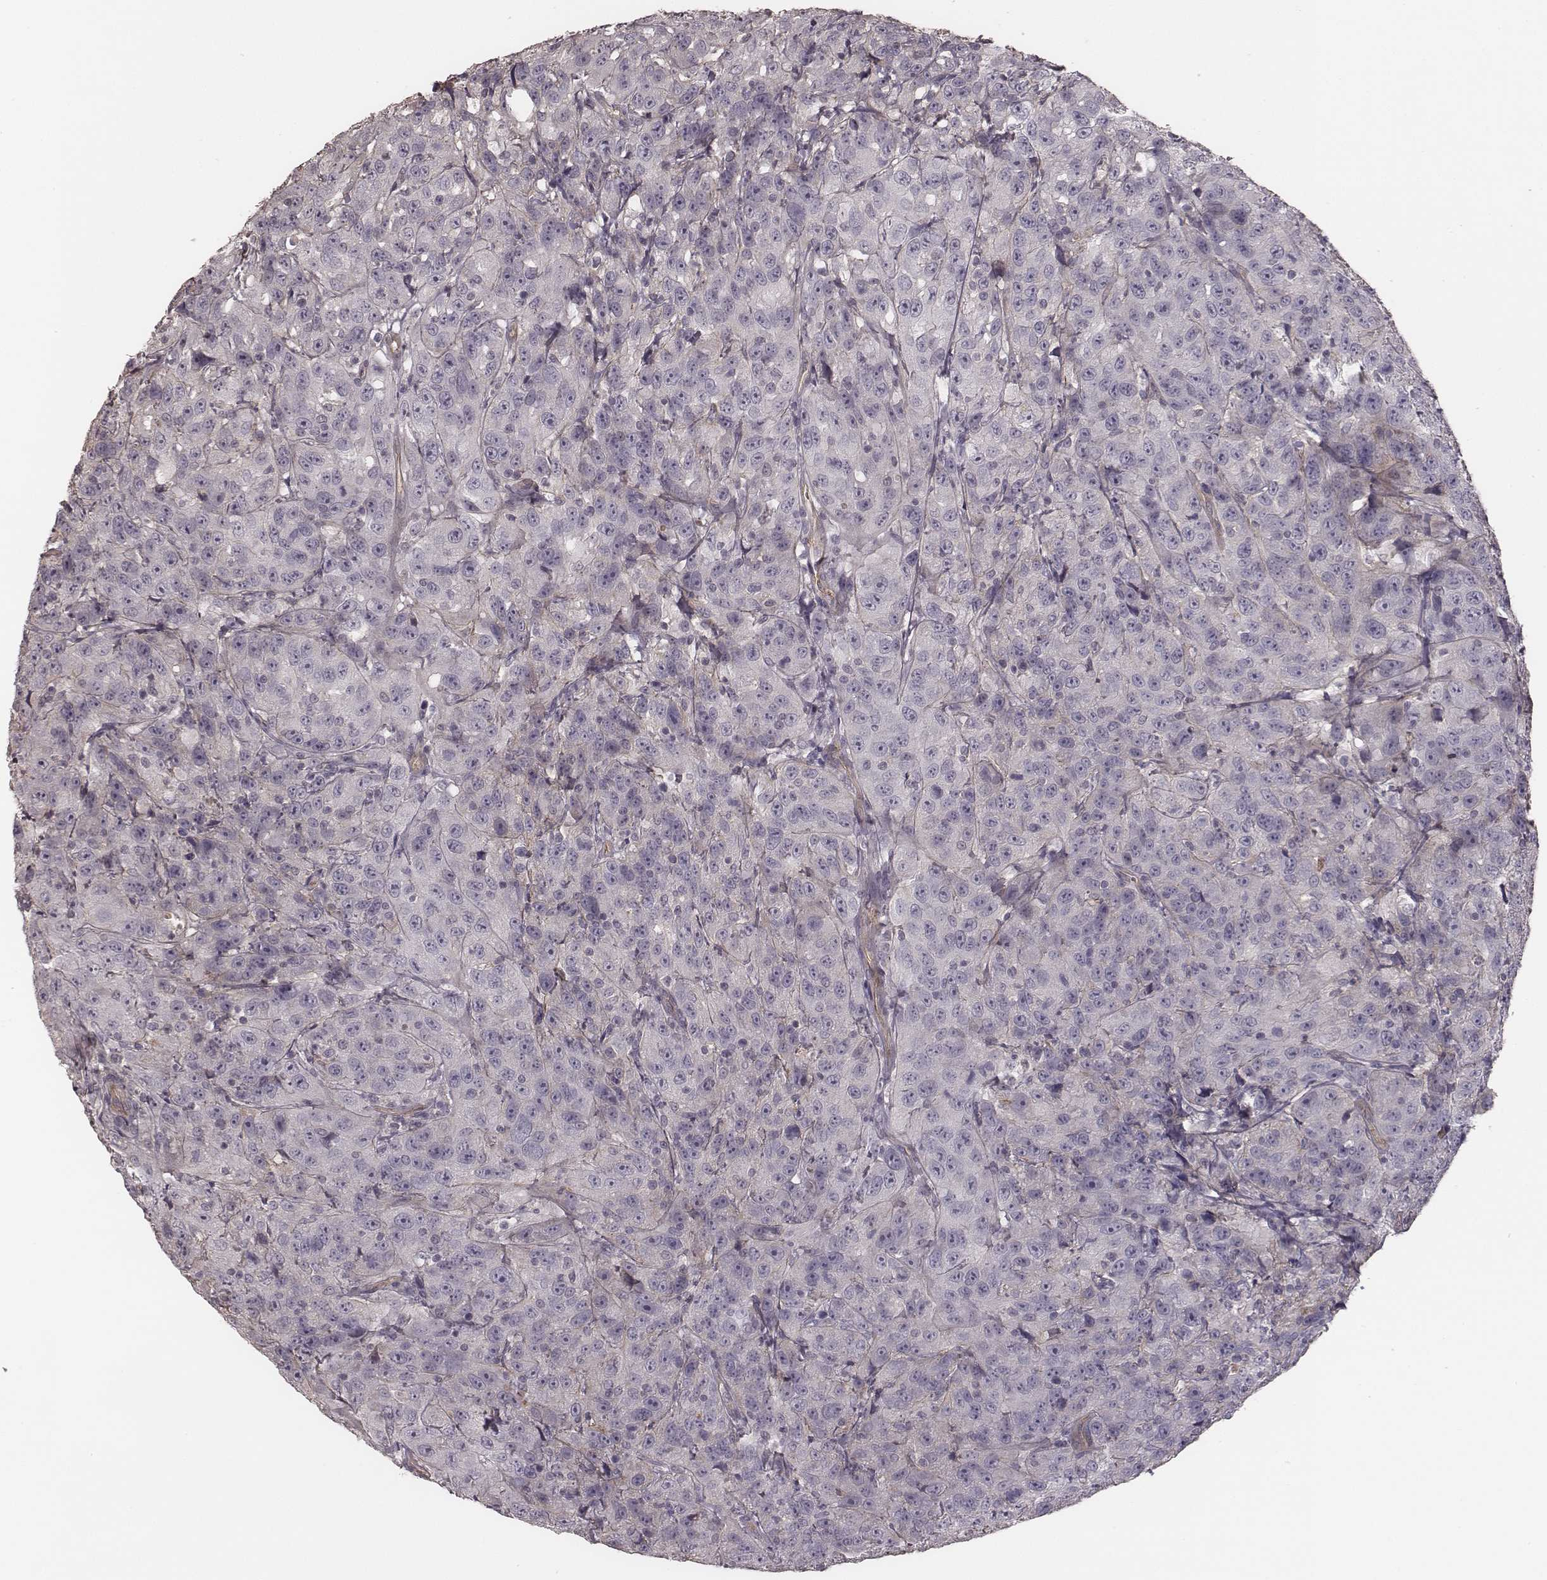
{"staining": {"intensity": "negative", "quantity": "none", "location": "none"}, "tissue": "urothelial cancer", "cell_type": "Tumor cells", "image_type": "cancer", "snomed": [{"axis": "morphology", "description": "Urothelial carcinoma, NOS"}, {"axis": "morphology", "description": "Urothelial carcinoma, High grade"}, {"axis": "topography", "description": "Urinary bladder"}], "caption": "DAB immunohistochemical staining of urothelial cancer displays no significant positivity in tumor cells.", "gene": "OTOGL", "patient": {"sex": "female", "age": 73}}